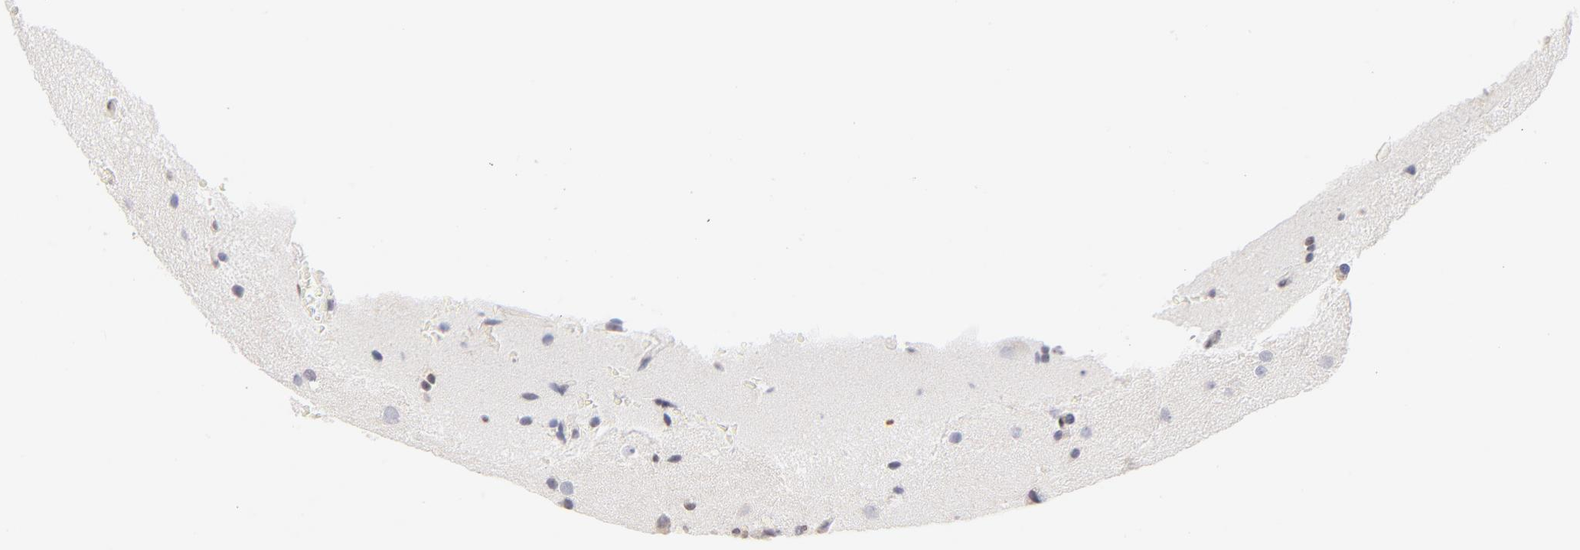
{"staining": {"intensity": "negative", "quantity": "none", "location": "none"}, "tissue": "glioma", "cell_type": "Tumor cells", "image_type": "cancer", "snomed": [{"axis": "morphology", "description": "Glioma, malignant, Low grade"}, {"axis": "topography", "description": "Cerebral cortex"}], "caption": "There is no significant staining in tumor cells of malignant glioma (low-grade).", "gene": "STAT3", "patient": {"sex": "female", "age": 47}}